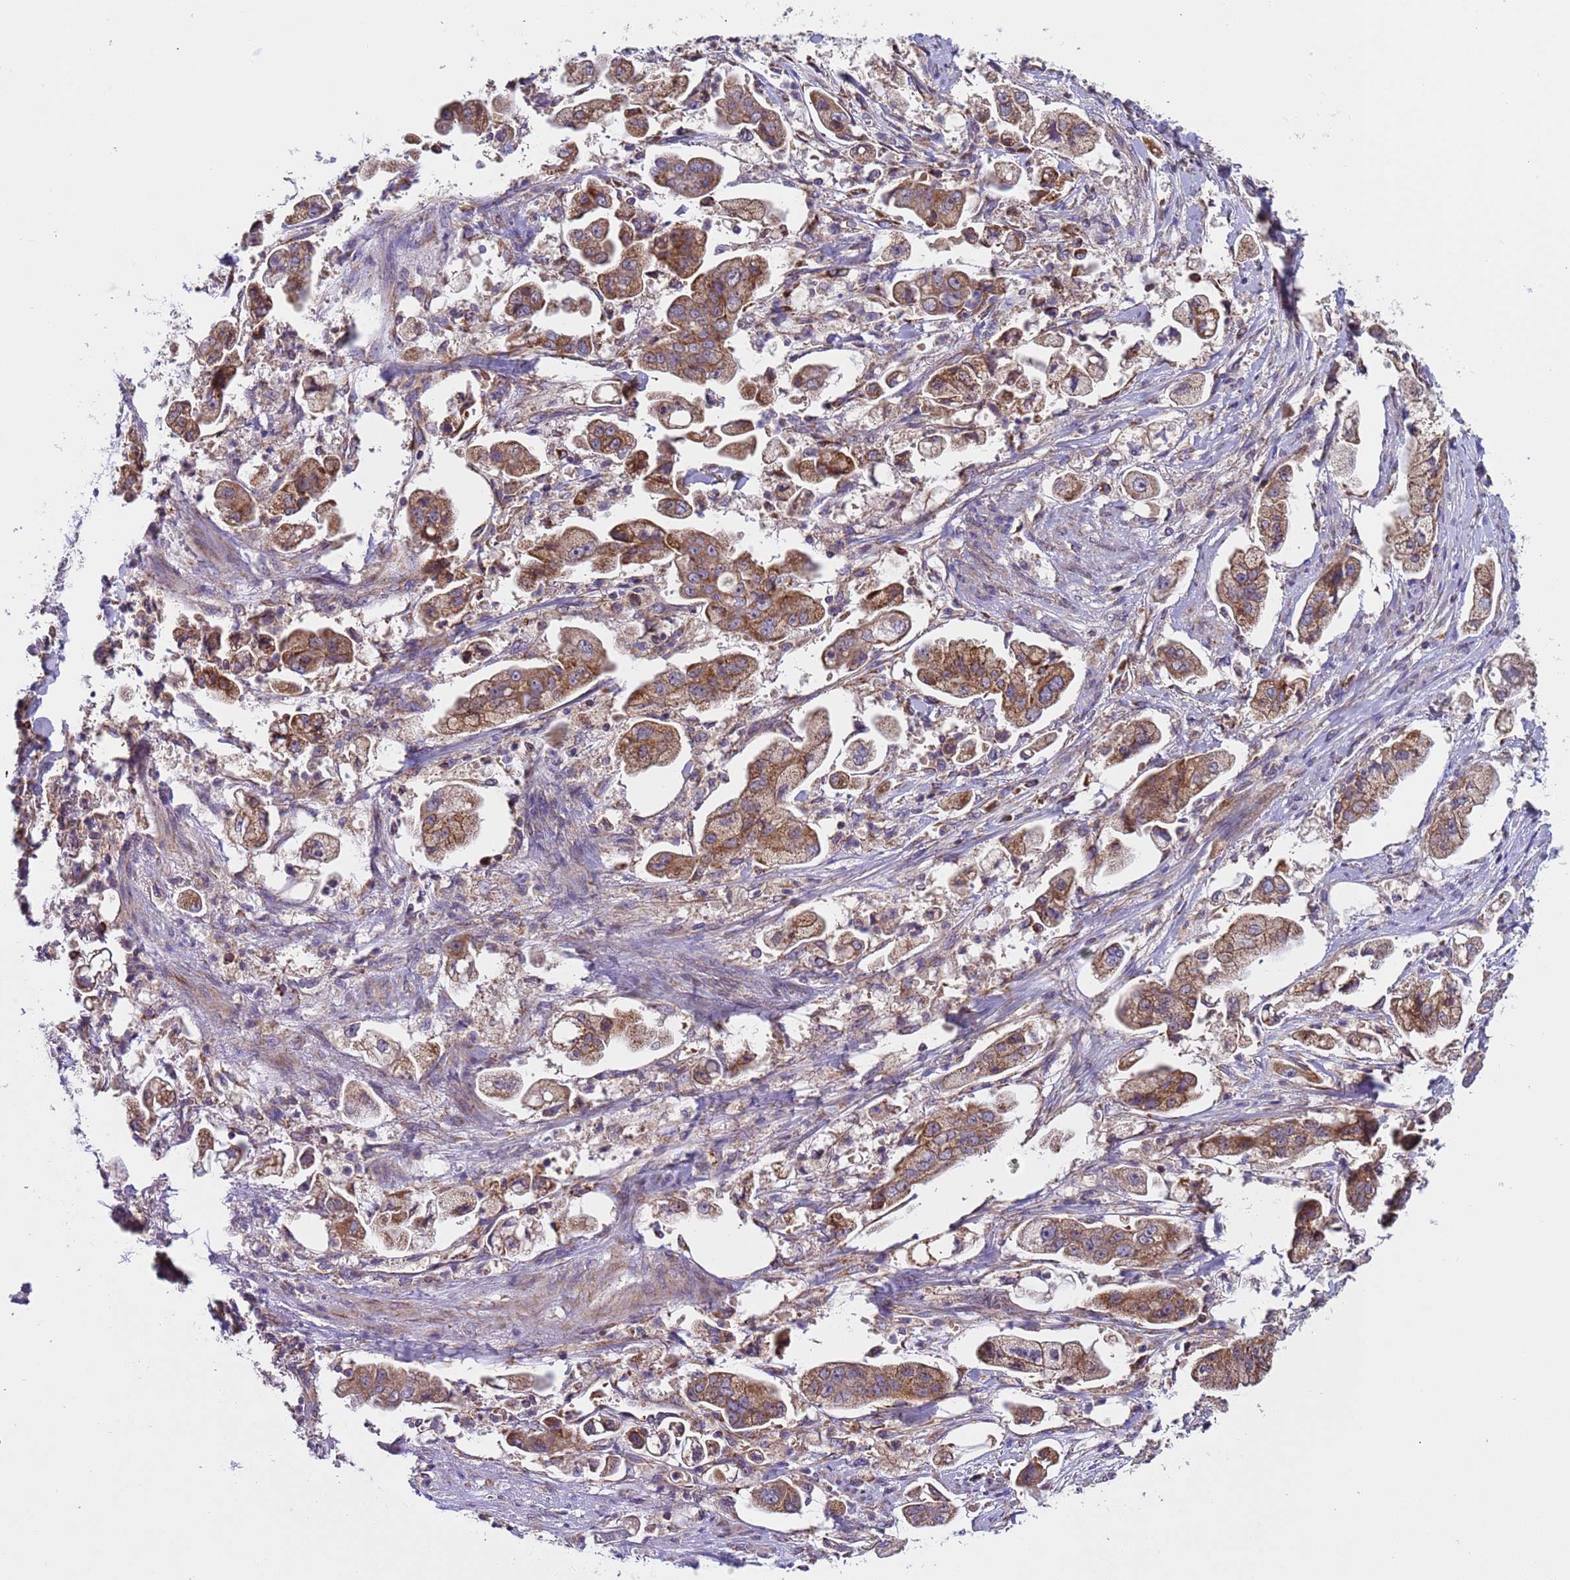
{"staining": {"intensity": "moderate", "quantity": ">75%", "location": "cytoplasmic/membranous"}, "tissue": "stomach cancer", "cell_type": "Tumor cells", "image_type": "cancer", "snomed": [{"axis": "morphology", "description": "Adenocarcinoma, NOS"}, {"axis": "topography", "description": "Stomach"}], "caption": "Immunohistochemical staining of stomach cancer displays medium levels of moderate cytoplasmic/membranous staining in approximately >75% of tumor cells.", "gene": "TMEM126A", "patient": {"sex": "male", "age": 62}}